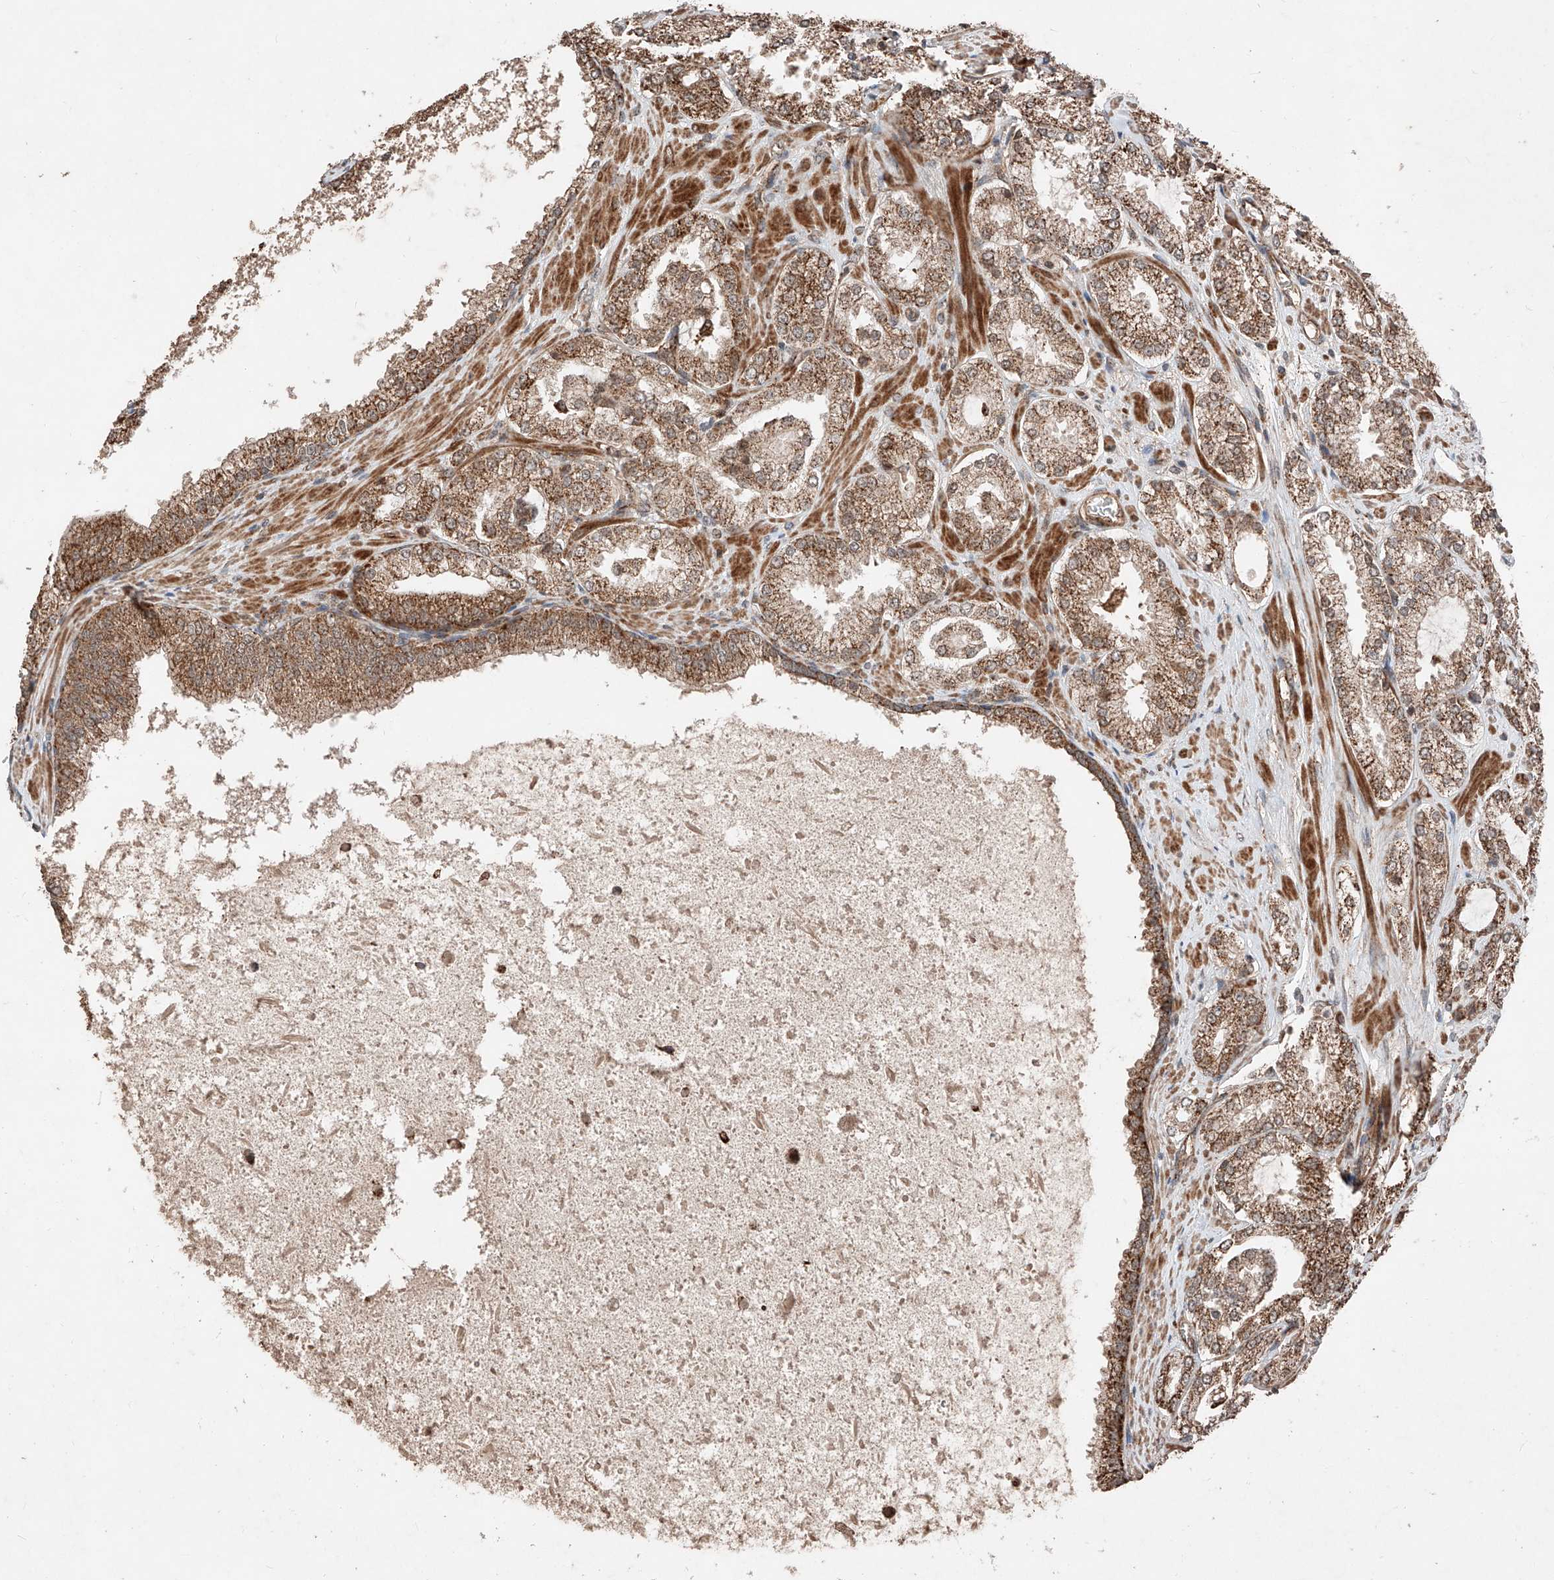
{"staining": {"intensity": "moderate", "quantity": ">75%", "location": "cytoplasmic/membranous"}, "tissue": "prostate cancer", "cell_type": "Tumor cells", "image_type": "cancer", "snomed": [{"axis": "morphology", "description": "Adenocarcinoma, High grade"}, {"axis": "topography", "description": "Prostate"}], "caption": "IHC image of human adenocarcinoma (high-grade) (prostate) stained for a protein (brown), which exhibits medium levels of moderate cytoplasmic/membranous positivity in about >75% of tumor cells.", "gene": "ZSCAN29", "patient": {"sex": "male", "age": 73}}